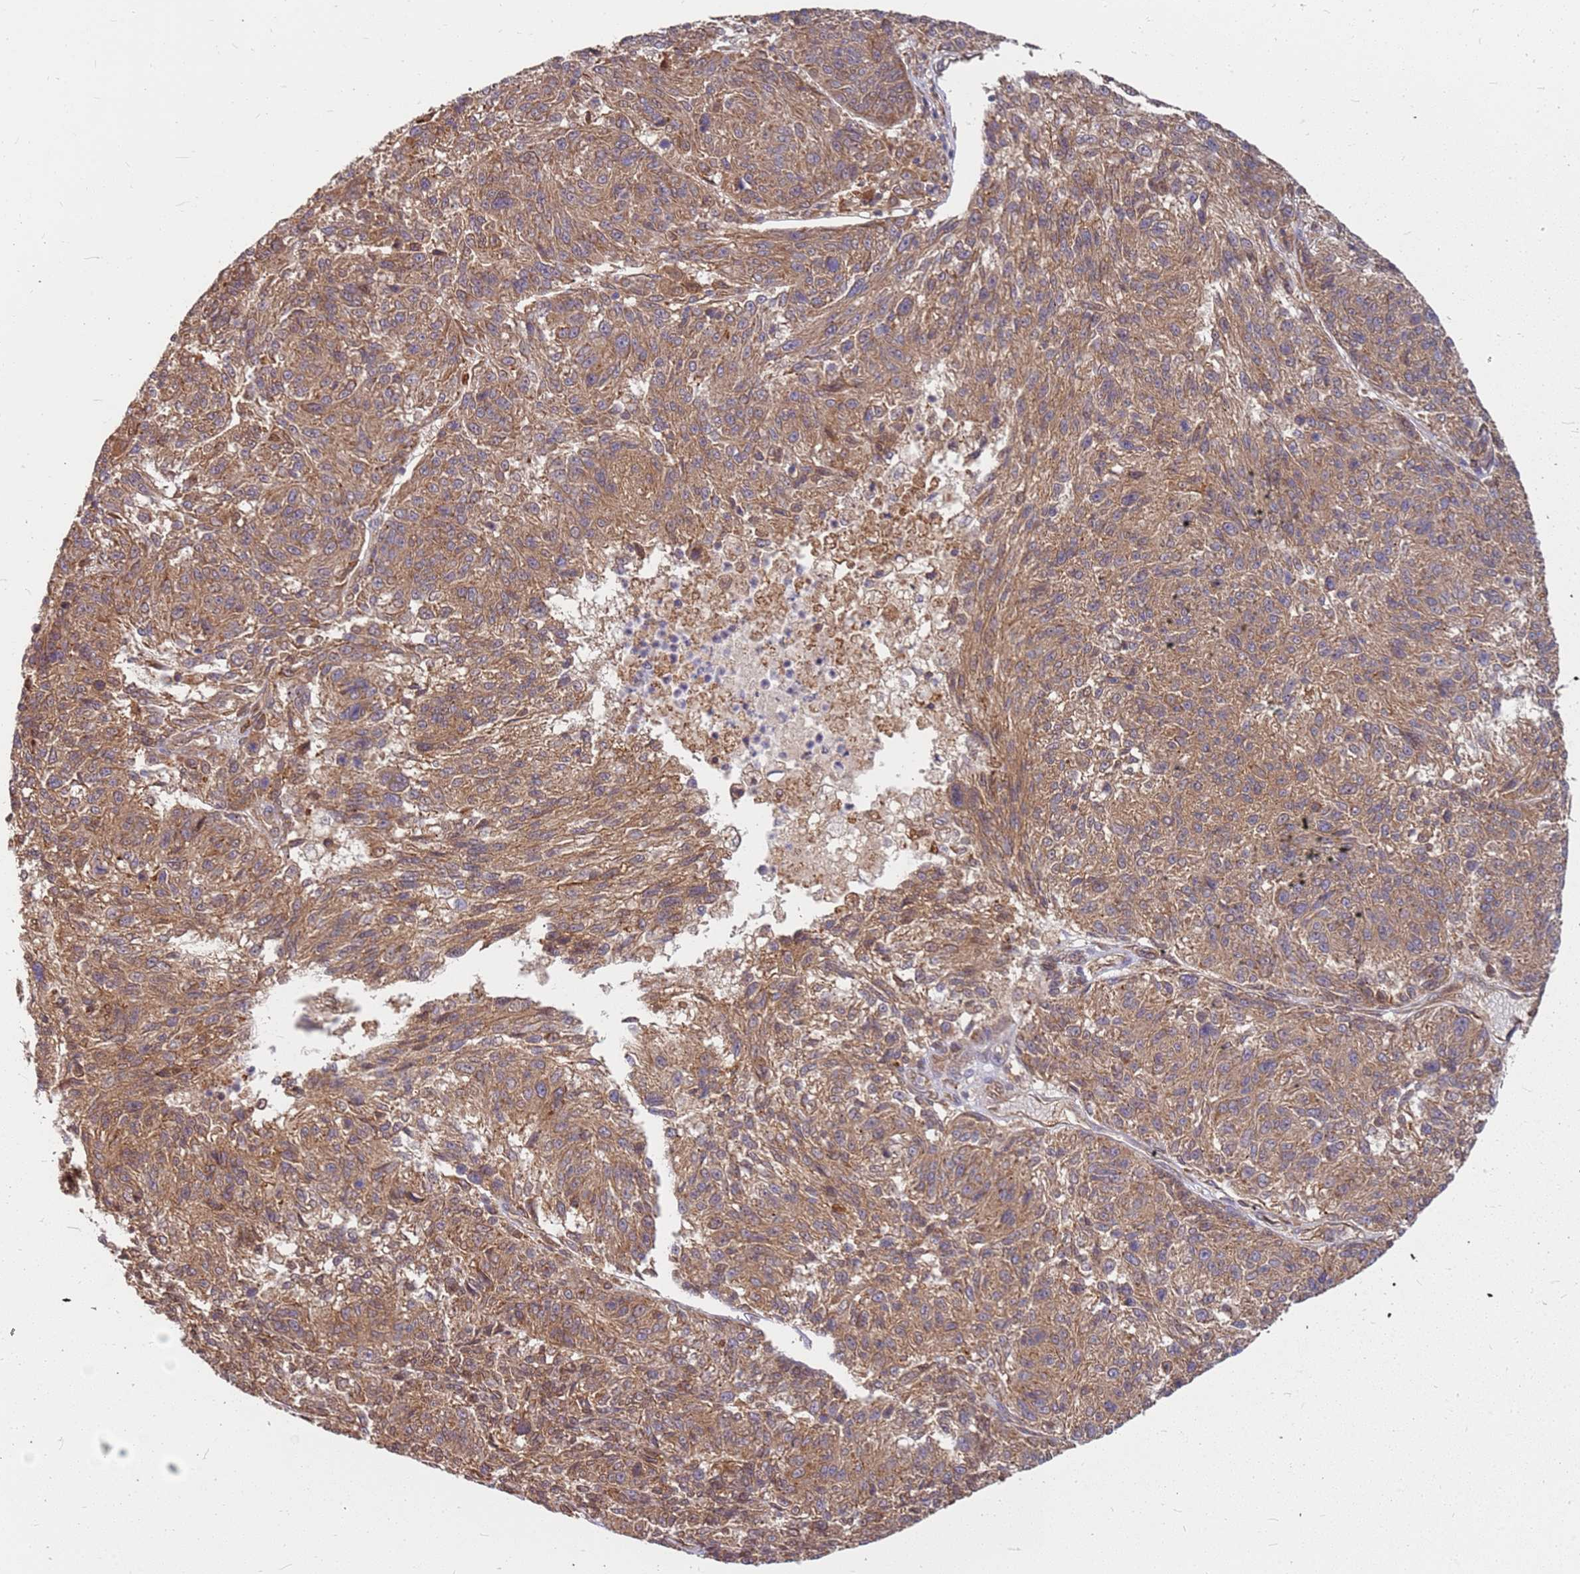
{"staining": {"intensity": "moderate", "quantity": ">75%", "location": "cytoplasmic/membranous"}, "tissue": "melanoma", "cell_type": "Tumor cells", "image_type": "cancer", "snomed": [{"axis": "morphology", "description": "Malignant melanoma, NOS"}, {"axis": "topography", "description": "Skin"}], "caption": "Moderate cytoplasmic/membranous positivity is seen in approximately >75% of tumor cells in melanoma.", "gene": "NUDT14", "patient": {"sex": "male", "age": 53}}